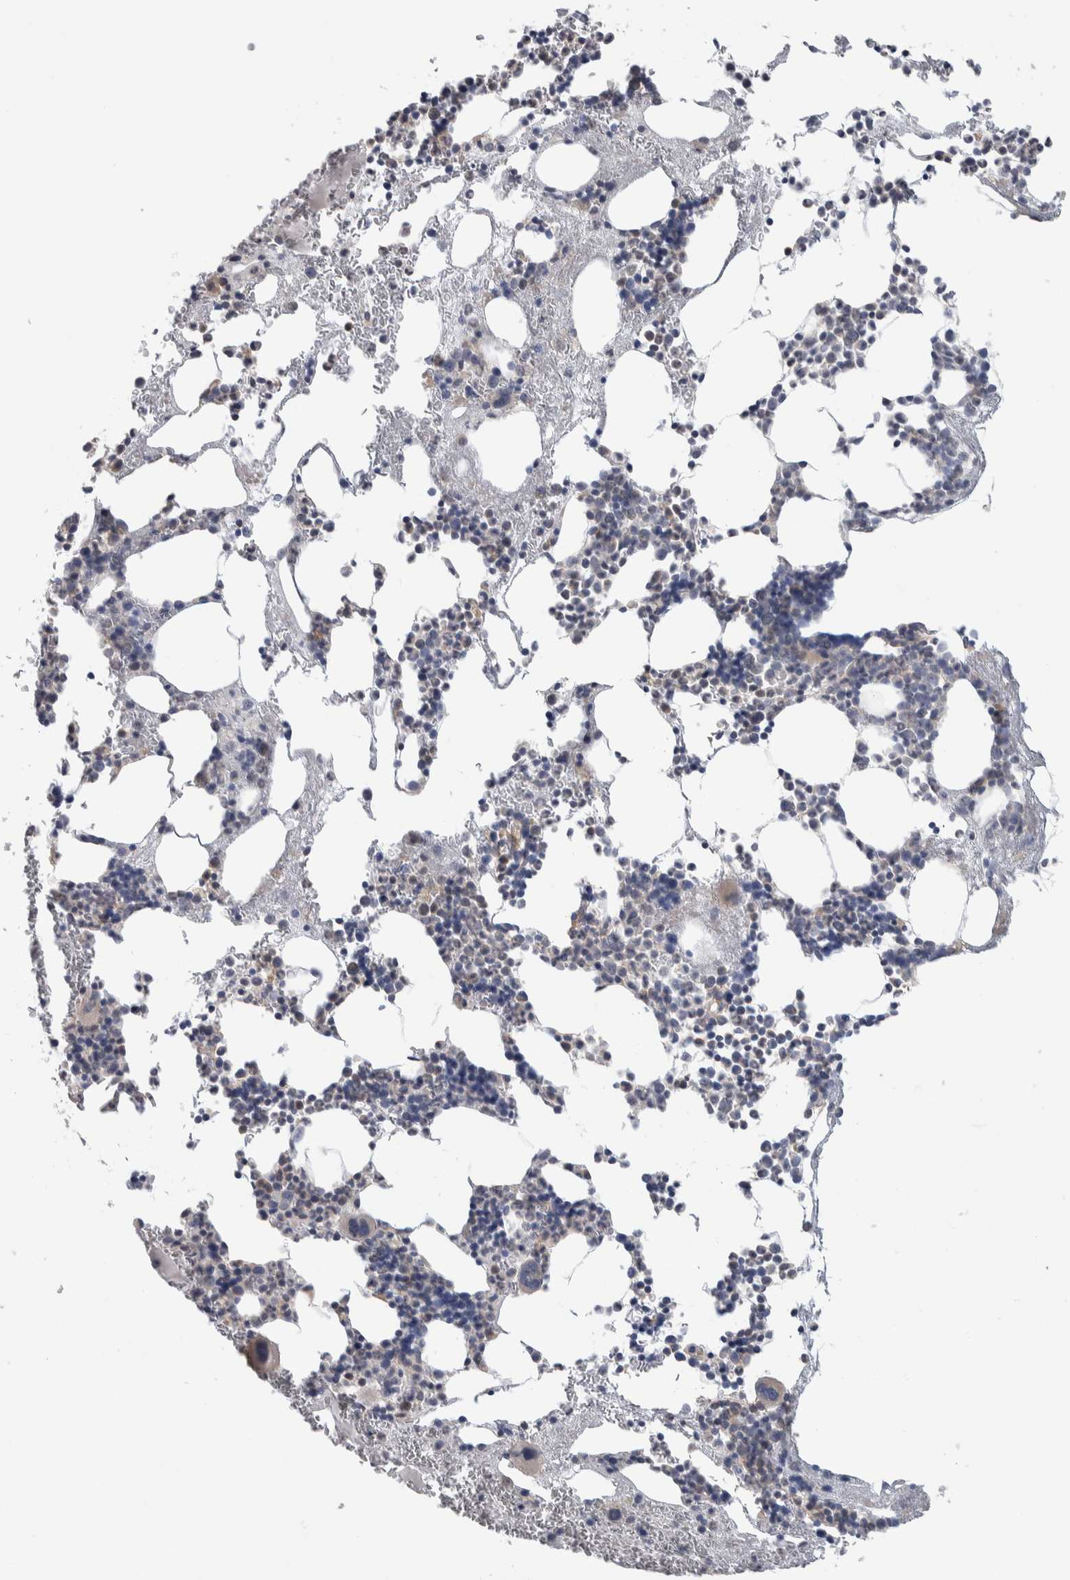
{"staining": {"intensity": "weak", "quantity": "<25%", "location": "cytoplasmic/membranous"}, "tissue": "bone marrow", "cell_type": "Hematopoietic cells", "image_type": "normal", "snomed": [{"axis": "morphology", "description": "Normal tissue, NOS"}, {"axis": "morphology", "description": "Inflammation, NOS"}, {"axis": "topography", "description": "Bone marrow"}], "caption": "The histopathology image demonstrates no significant staining in hematopoietic cells of bone marrow. (Immunohistochemistry (ihc), brightfield microscopy, high magnification).", "gene": "HTATIP2", "patient": {"sex": "female", "age": 67}}